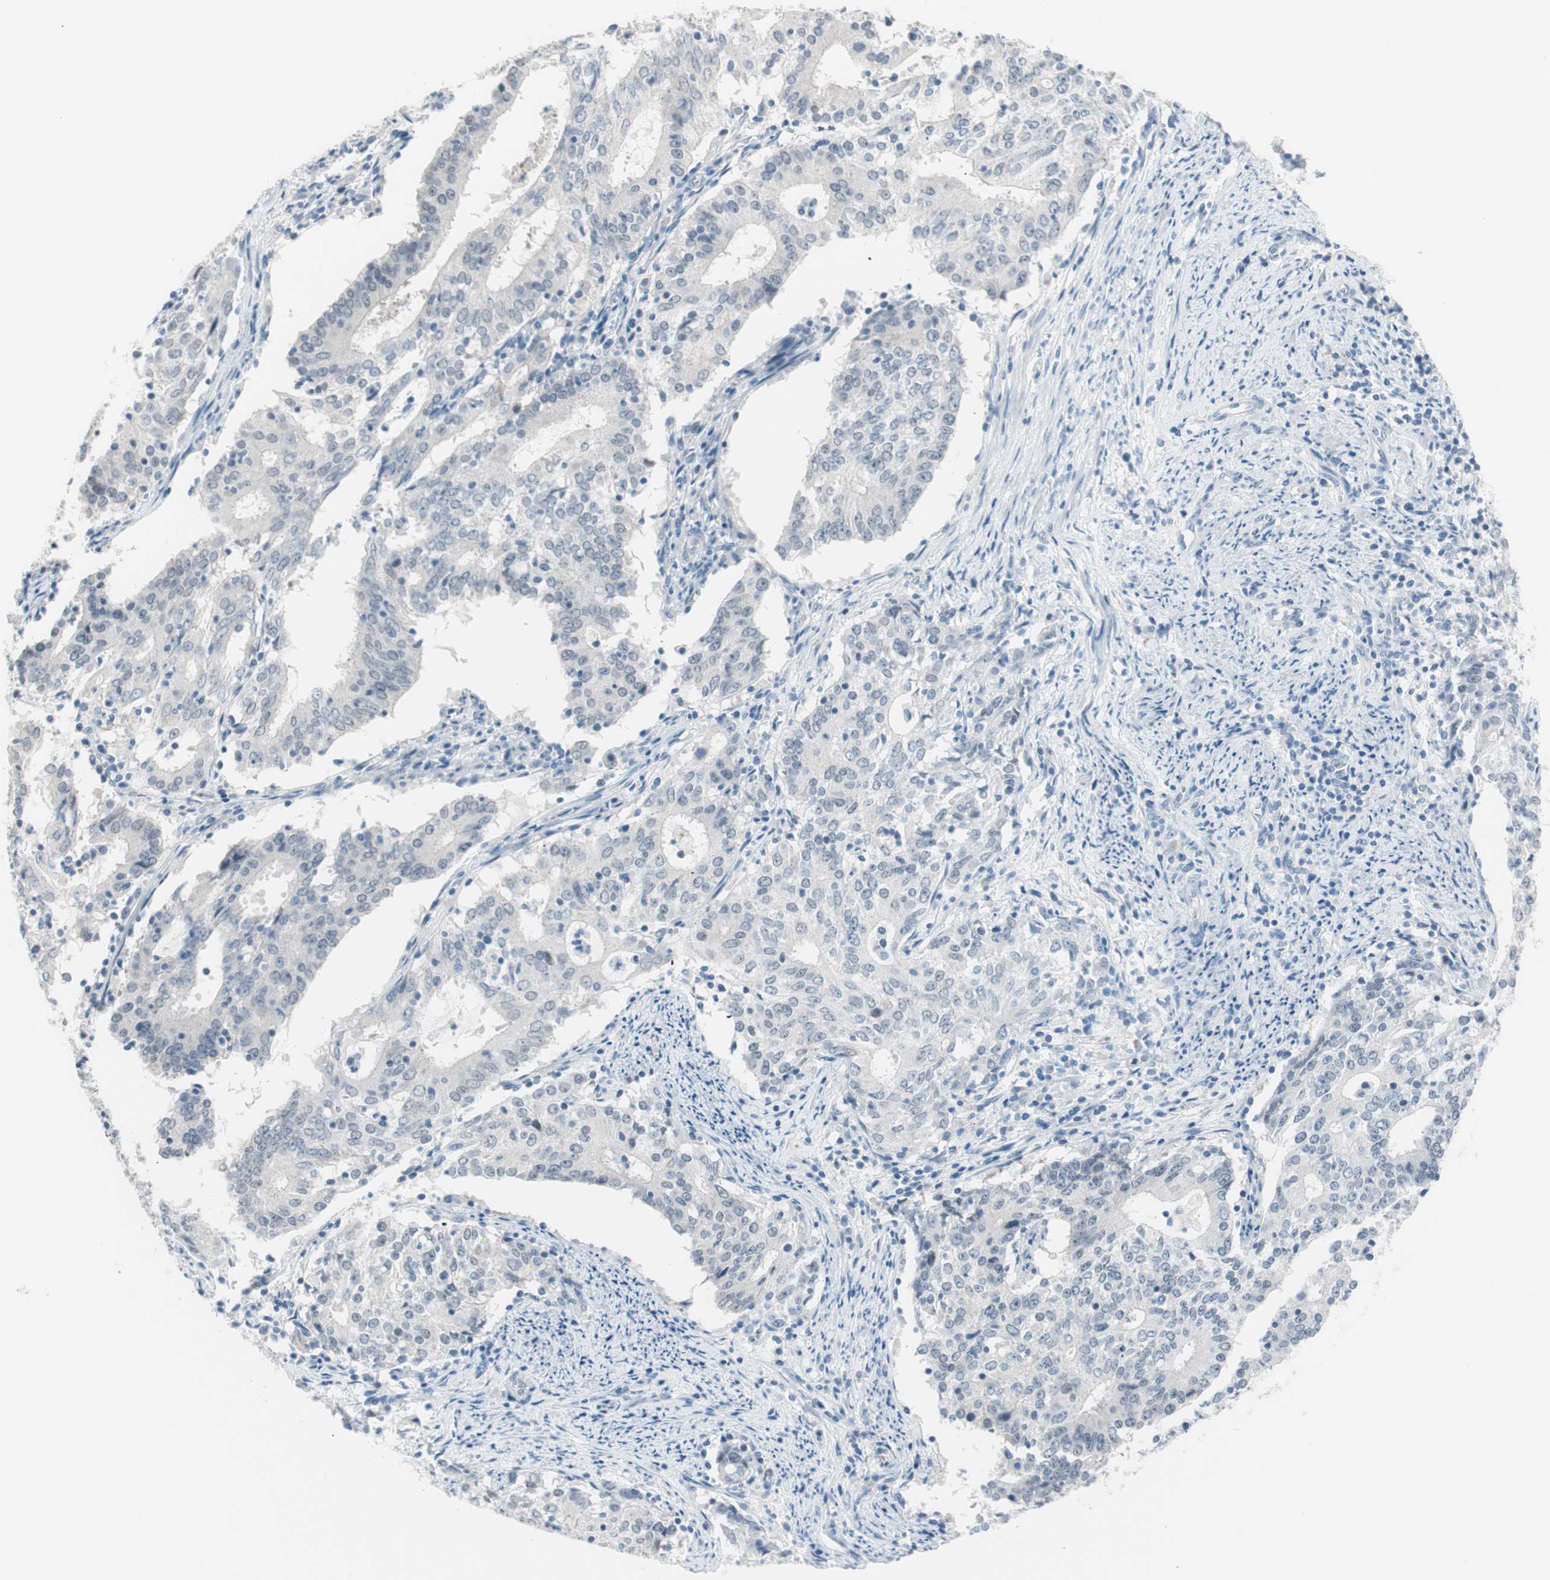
{"staining": {"intensity": "negative", "quantity": "none", "location": "none"}, "tissue": "cervical cancer", "cell_type": "Tumor cells", "image_type": "cancer", "snomed": [{"axis": "morphology", "description": "Adenocarcinoma, NOS"}, {"axis": "topography", "description": "Cervix"}], "caption": "Tumor cells are negative for protein expression in human cervical cancer. The staining is performed using DAB (3,3'-diaminobenzidine) brown chromogen with nuclei counter-stained in using hematoxylin.", "gene": "VIL1", "patient": {"sex": "female", "age": 44}}